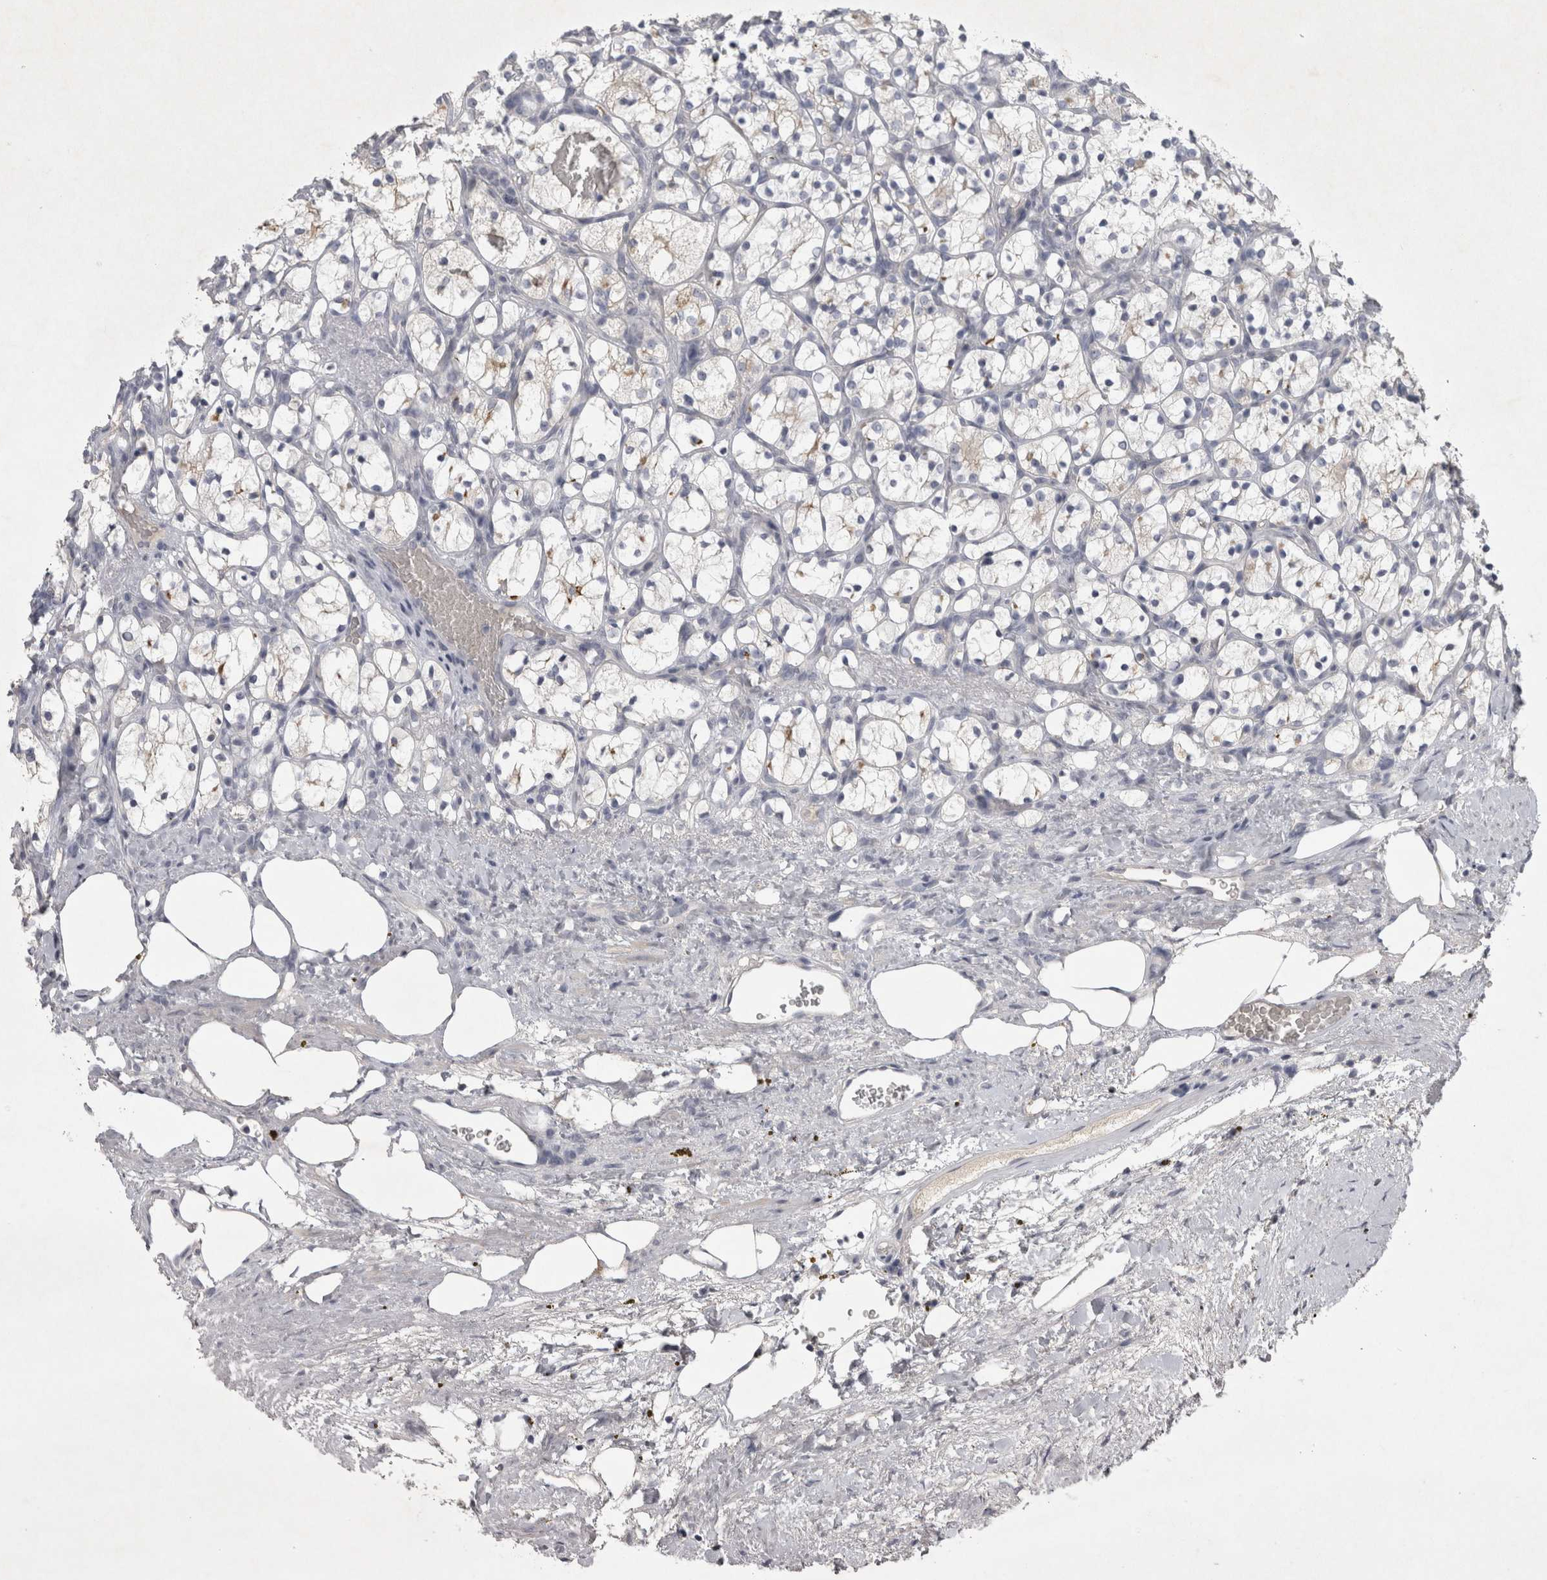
{"staining": {"intensity": "weak", "quantity": "<25%", "location": "cytoplasmic/membranous"}, "tissue": "renal cancer", "cell_type": "Tumor cells", "image_type": "cancer", "snomed": [{"axis": "morphology", "description": "Adenocarcinoma, NOS"}, {"axis": "topography", "description": "Kidney"}], "caption": "This is an immunohistochemistry (IHC) histopathology image of human renal cancer (adenocarcinoma). There is no positivity in tumor cells.", "gene": "ENPP7", "patient": {"sex": "female", "age": 69}}